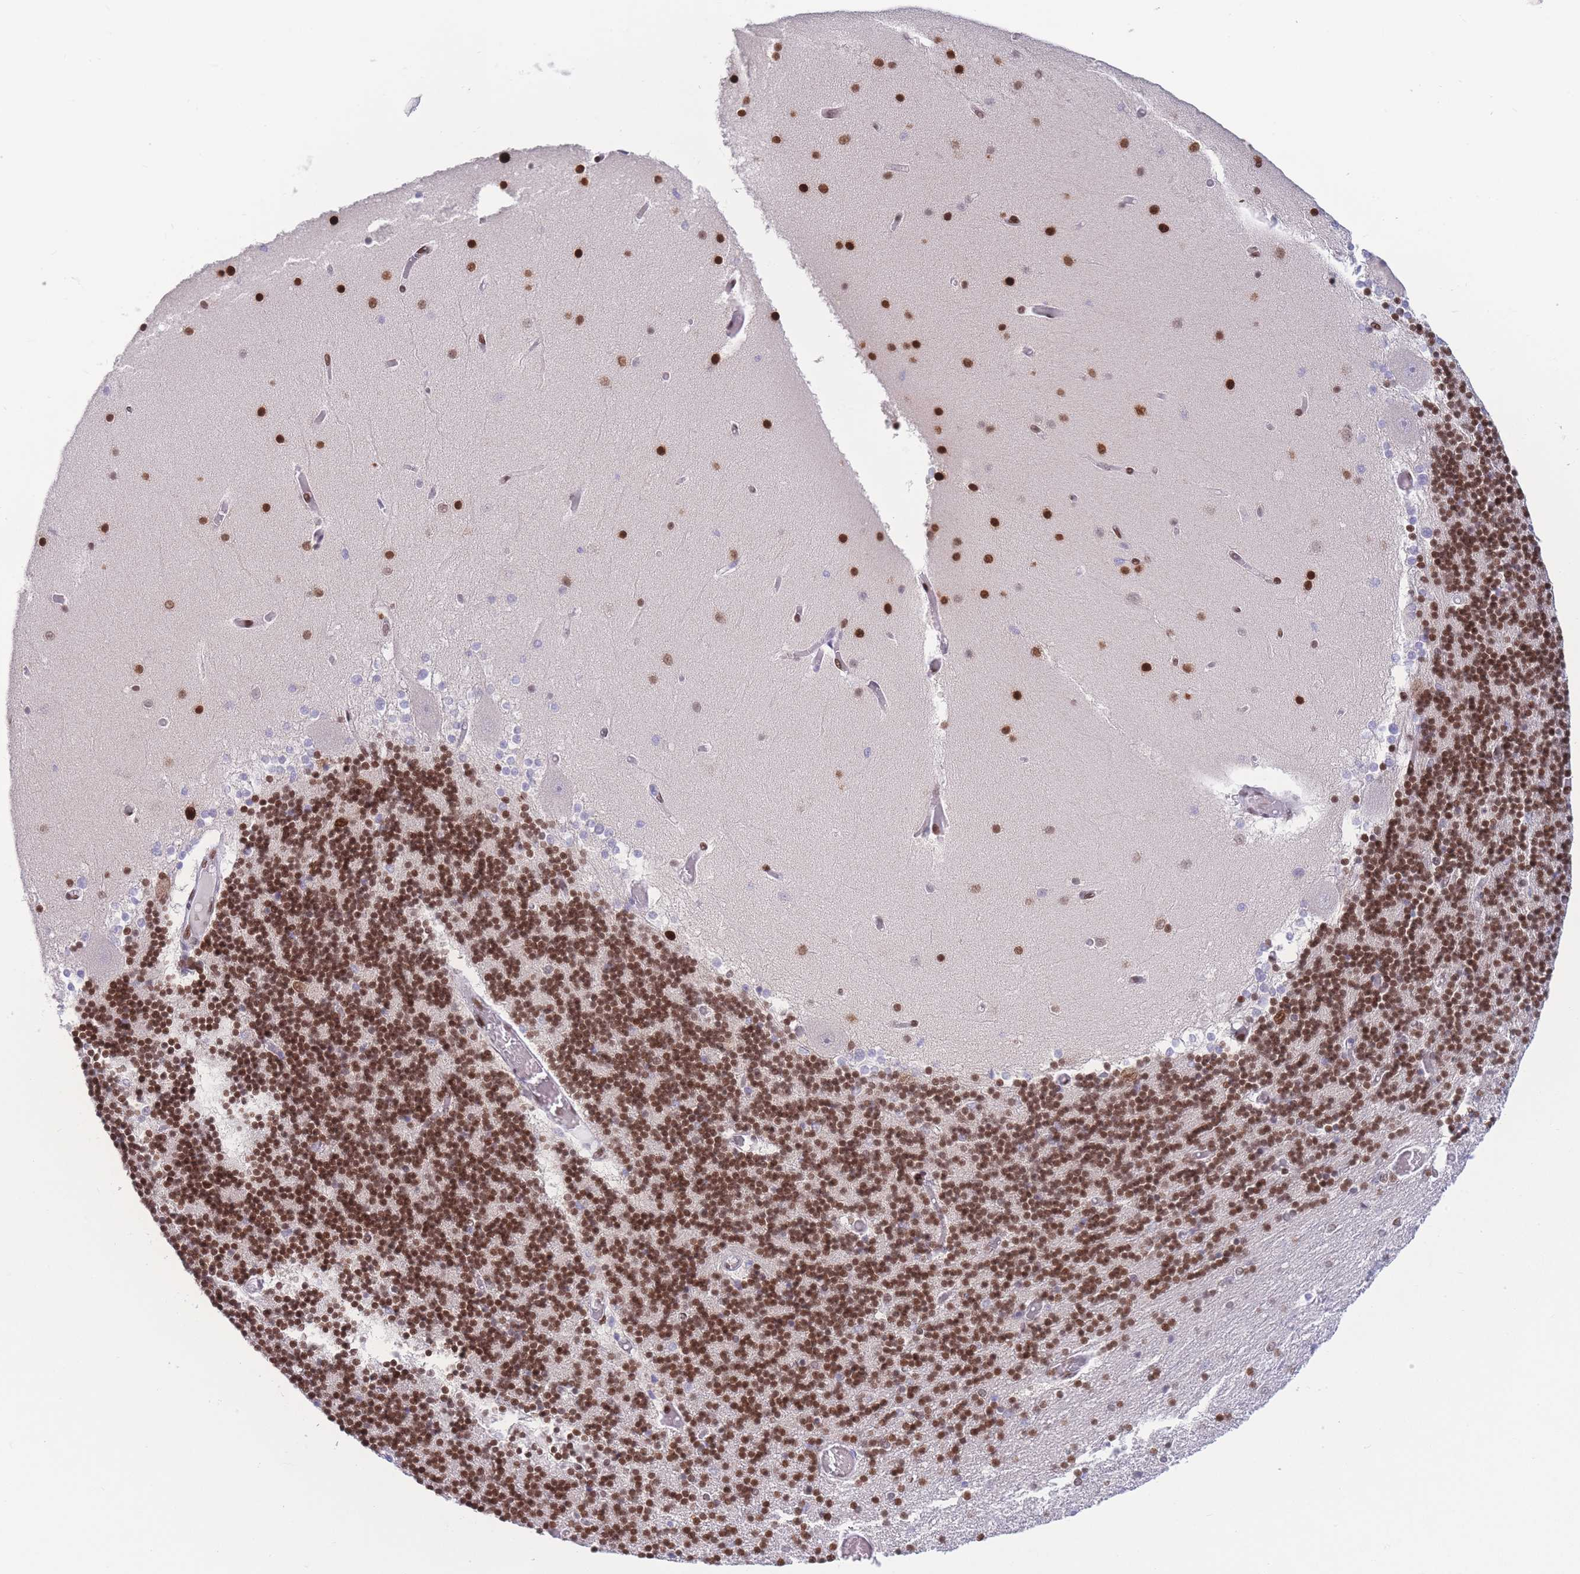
{"staining": {"intensity": "strong", "quantity": ">75%", "location": "nuclear"}, "tissue": "cerebellum", "cell_type": "Cells in granular layer", "image_type": "normal", "snomed": [{"axis": "morphology", "description": "Normal tissue, NOS"}, {"axis": "topography", "description": "Cerebellum"}], "caption": "Protein staining shows strong nuclear positivity in about >75% of cells in granular layer in benign cerebellum. (DAB = brown stain, brightfield microscopy at high magnification).", "gene": "PSMB5", "patient": {"sex": "female", "age": 28}}